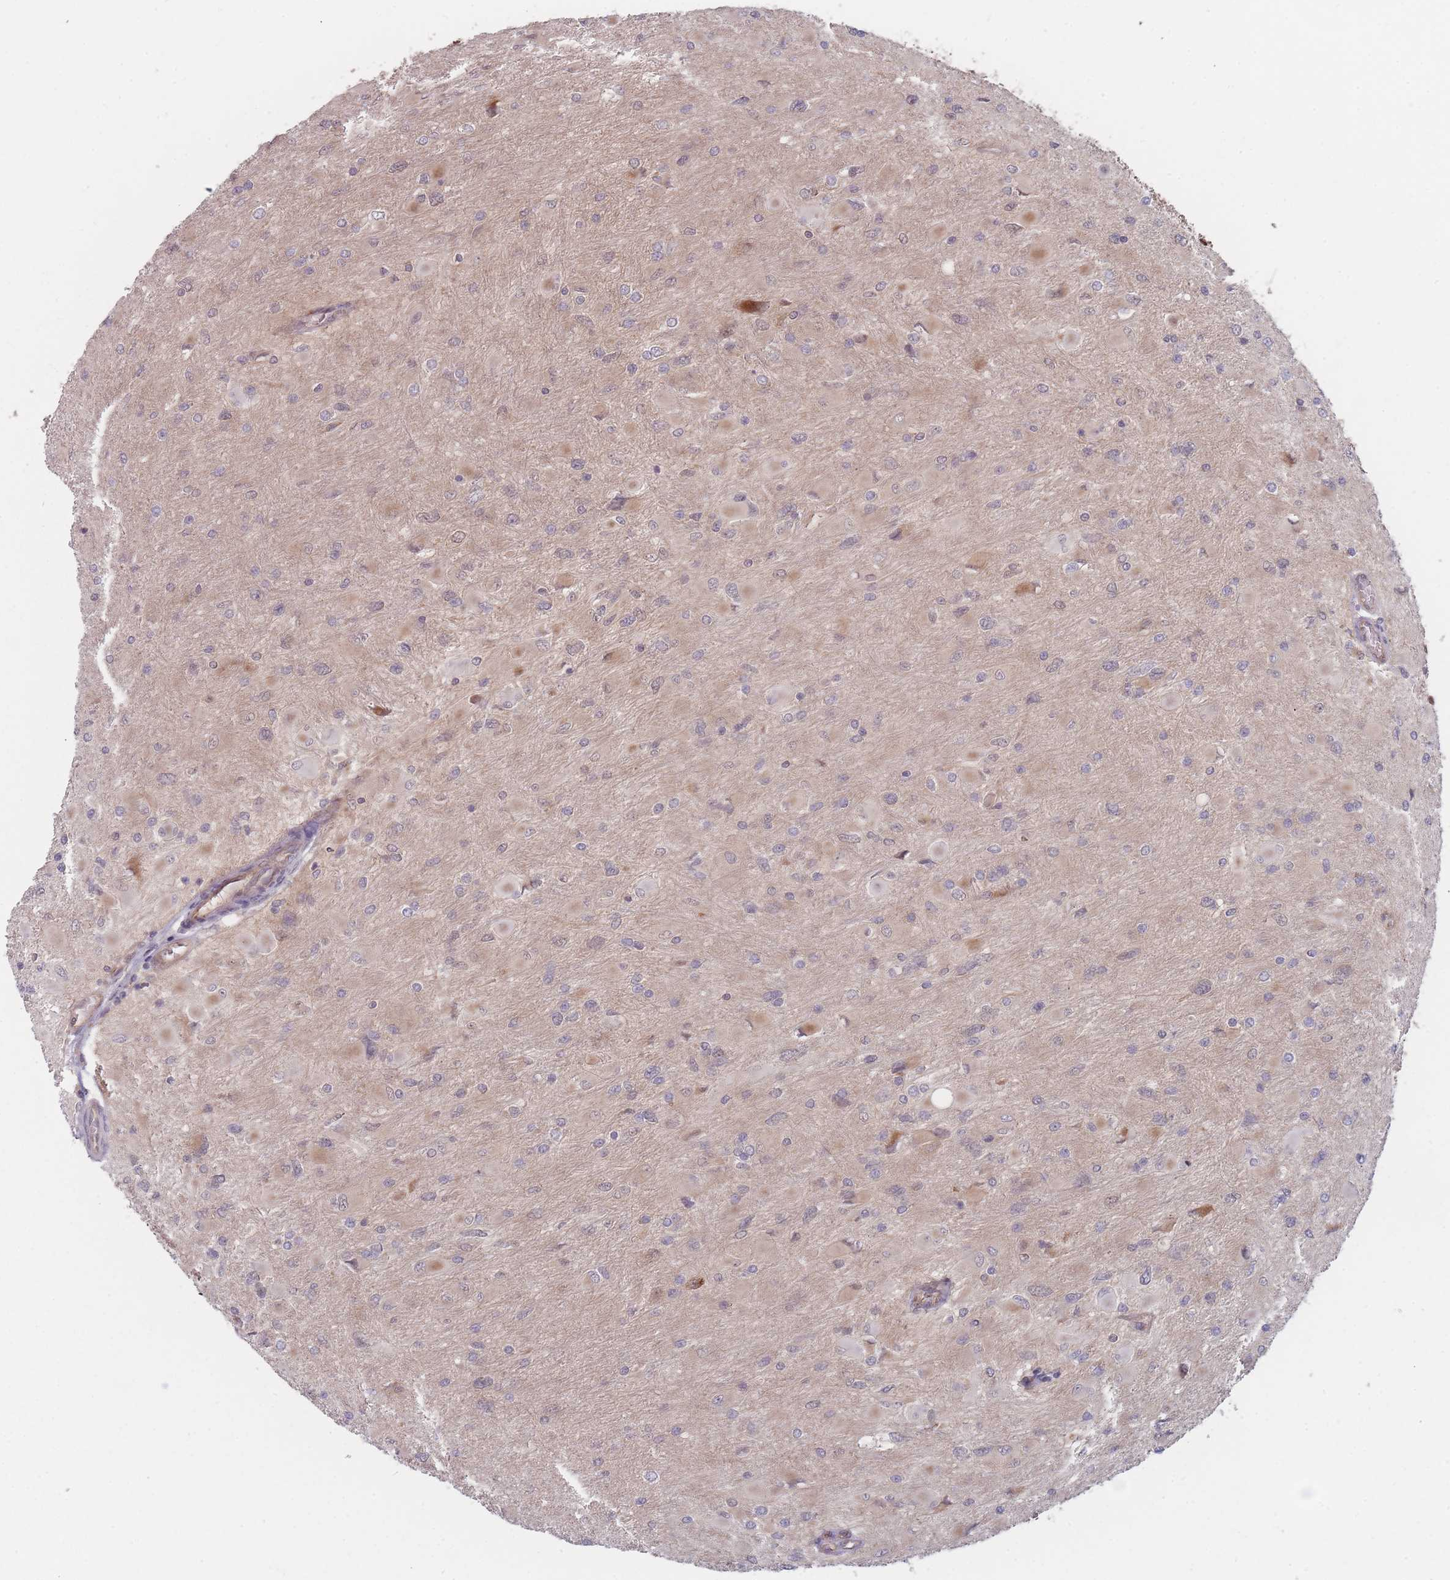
{"staining": {"intensity": "negative", "quantity": "none", "location": "none"}, "tissue": "glioma", "cell_type": "Tumor cells", "image_type": "cancer", "snomed": [{"axis": "morphology", "description": "Glioma, malignant, High grade"}, {"axis": "topography", "description": "Cerebral cortex"}], "caption": "High magnification brightfield microscopy of malignant glioma (high-grade) stained with DAB (3,3'-diaminobenzidine) (brown) and counterstained with hematoxylin (blue): tumor cells show no significant expression. The staining was performed using DAB to visualize the protein expression in brown, while the nuclei were stained in blue with hematoxylin (Magnification: 20x).", "gene": "RPS18", "patient": {"sex": "female", "age": 36}}